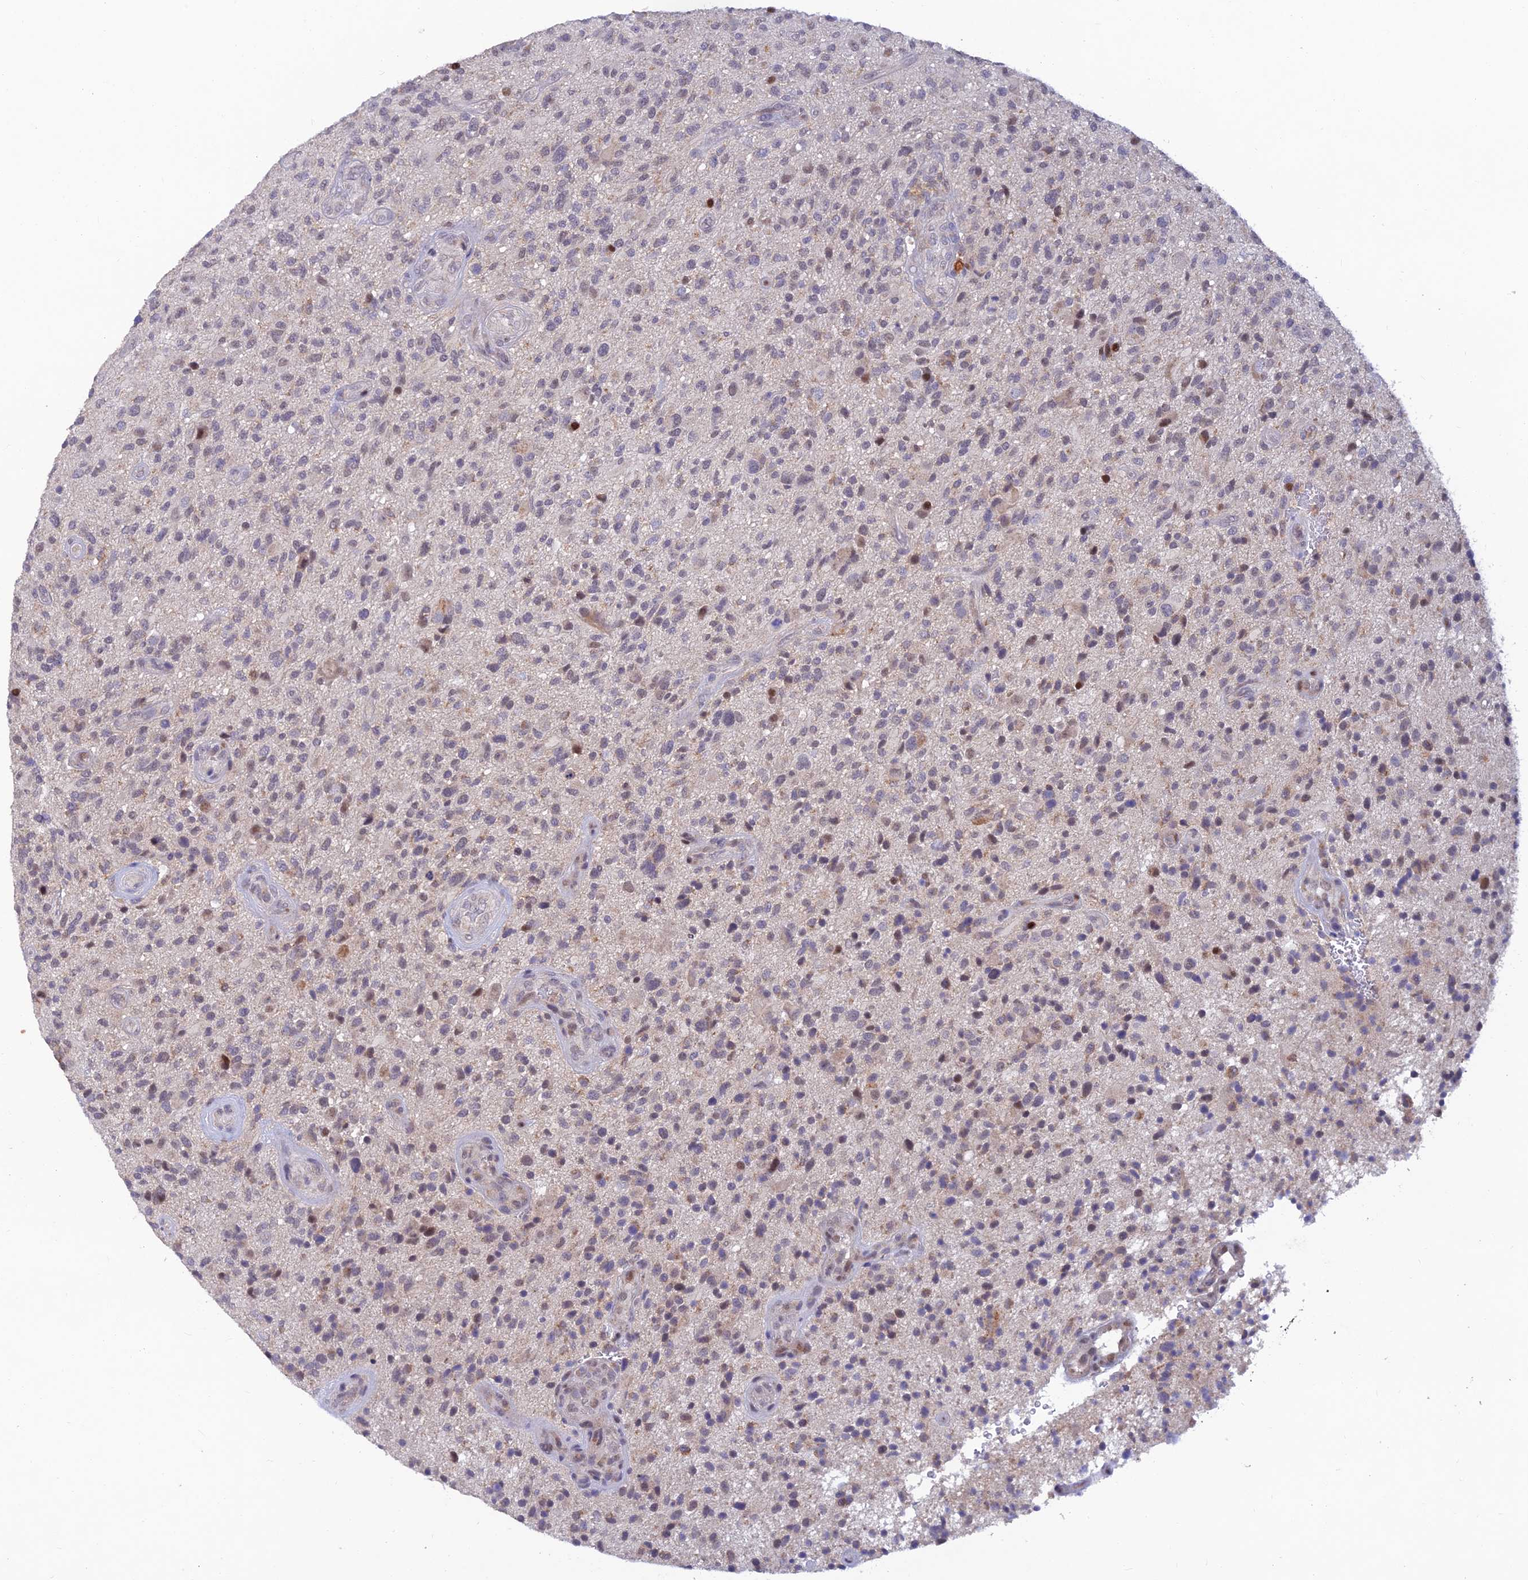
{"staining": {"intensity": "weak", "quantity": "25%-75%", "location": "nuclear"}, "tissue": "glioma", "cell_type": "Tumor cells", "image_type": "cancer", "snomed": [{"axis": "morphology", "description": "Glioma, malignant, High grade"}, {"axis": "topography", "description": "Brain"}], "caption": "Glioma stained with a protein marker demonstrates weak staining in tumor cells.", "gene": "FASTKD5", "patient": {"sex": "male", "age": 47}}